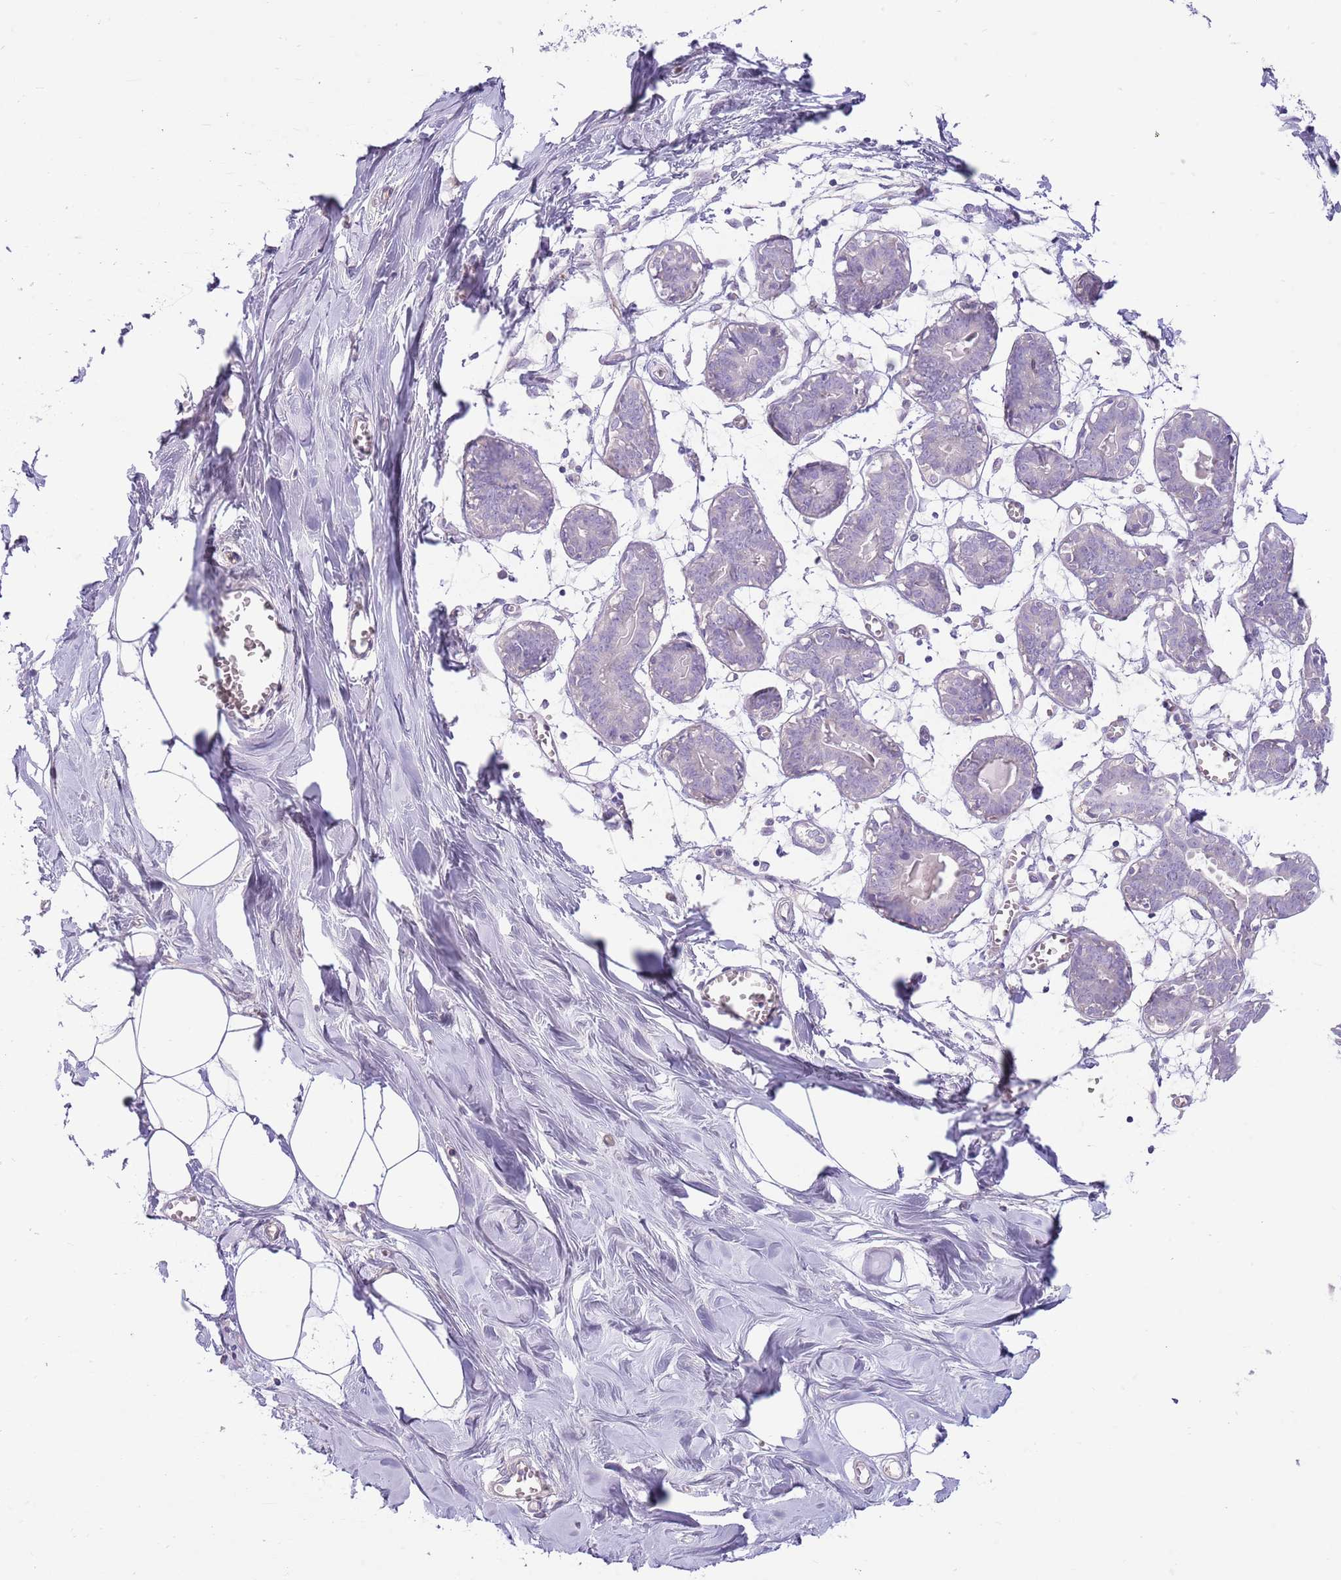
{"staining": {"intensity": "negative", "quantity": "none", "location": "none"}, "tissue": "breast", "cell_type": "Adipocytes", "image_type": "normal", "snomed": [{"axis": "morphology", "description": "Normal tissue, NOS"}, {"axis": "topography", "description": "Breast"}], "caption": "Human breast stained for a protein using IHC reveals no expression in adipocytes.", "gene": "TOX2", "patient": {"sex": "female", "age": 27}}